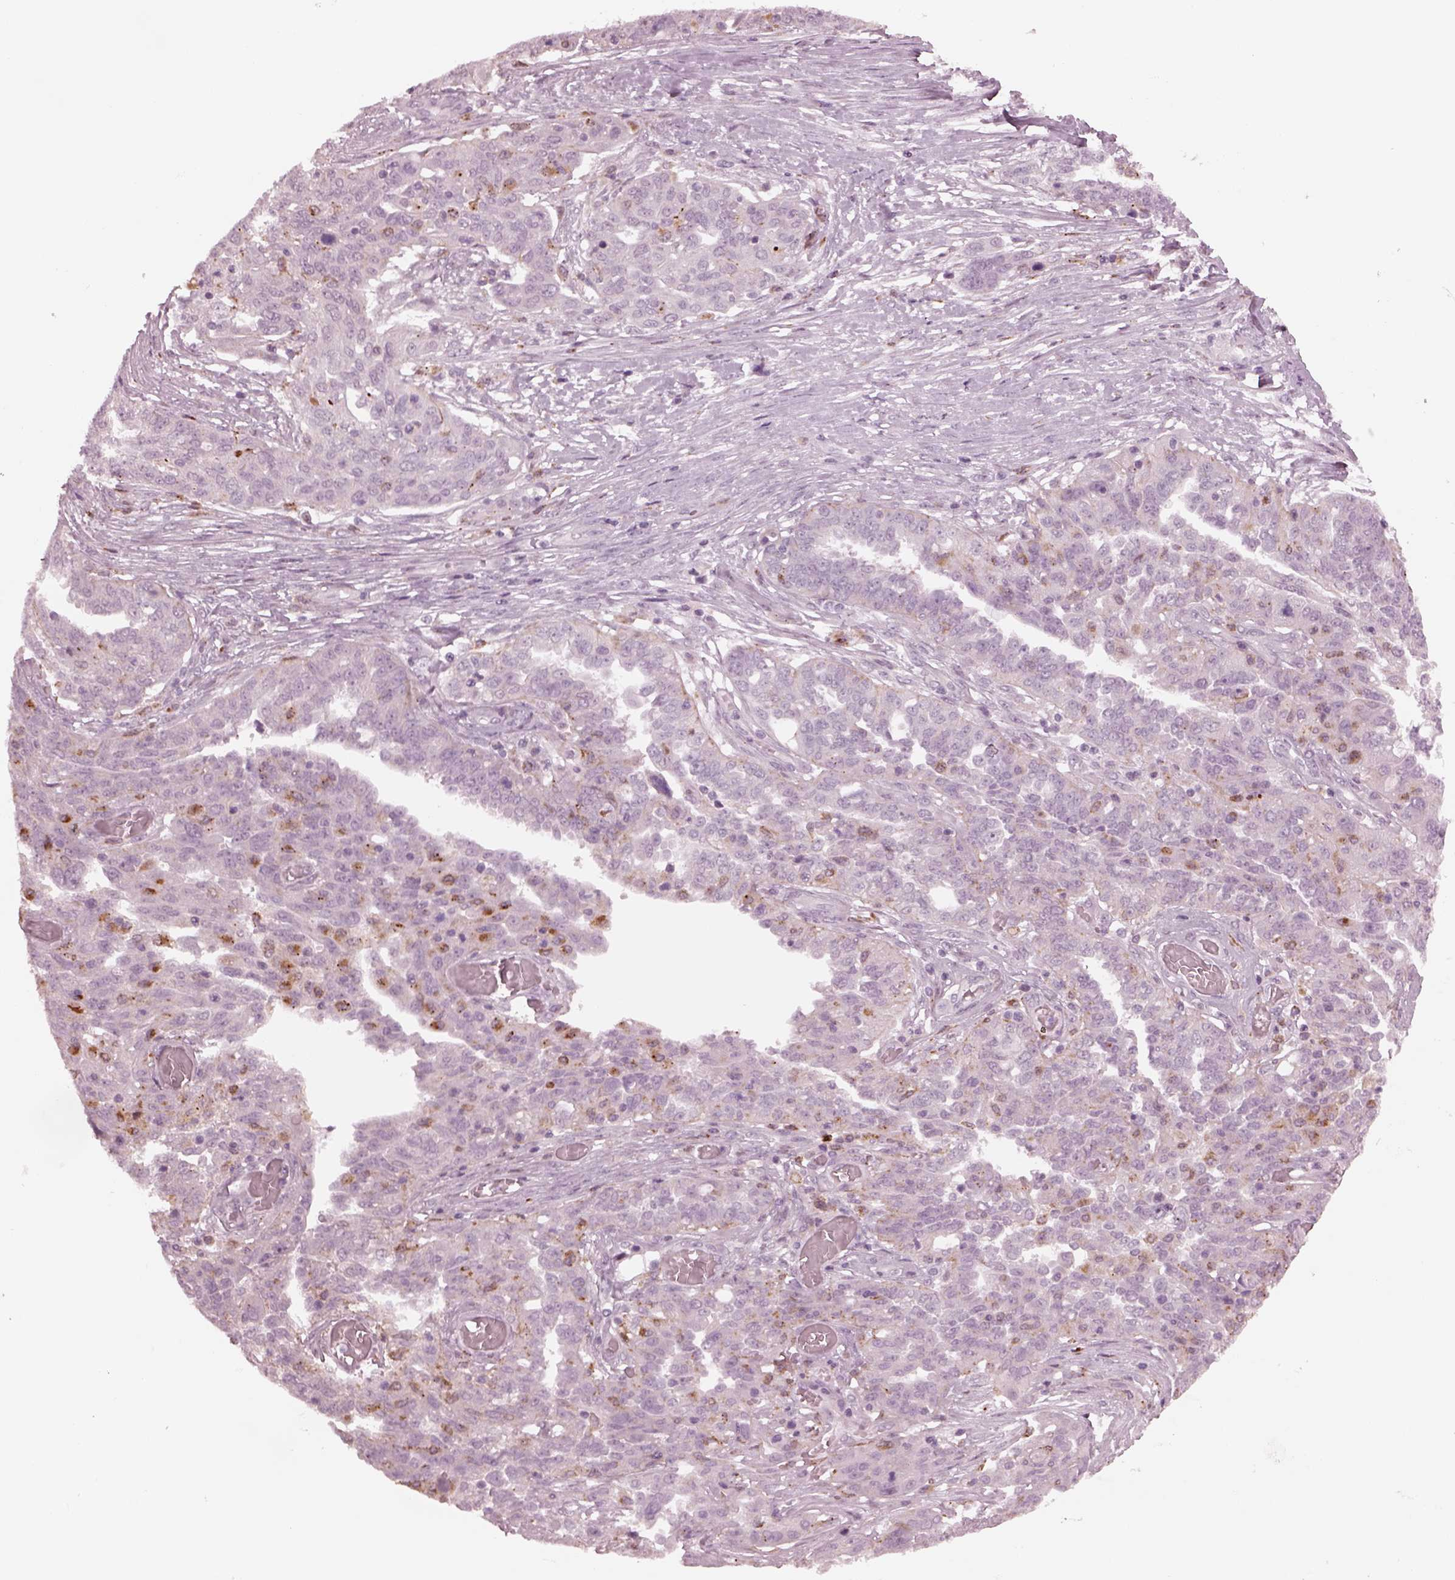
{"staining": {"intensity": "moderate", "quantity": "<25%", "location": "cytoplasmic/membranous"}, "tissue": "ovarian cancer", "cell_type": "Tumor cells", "image_type": "cancer", "snomed": [{"axis": "morphology", "description": "Cystadenocarcinoma, serous, NOS"}, {"axis": "topography", "description": "Ovary"}], "caption": "Immunohistochemical staining of serous cystadenocarcinoma (ovarian) shows moderate cytoplasmic/membranous protein staining in approximately <25% of tumor cells.", "gene": "SLAMF8", "patient": {"sex": "female", "age": 67}}